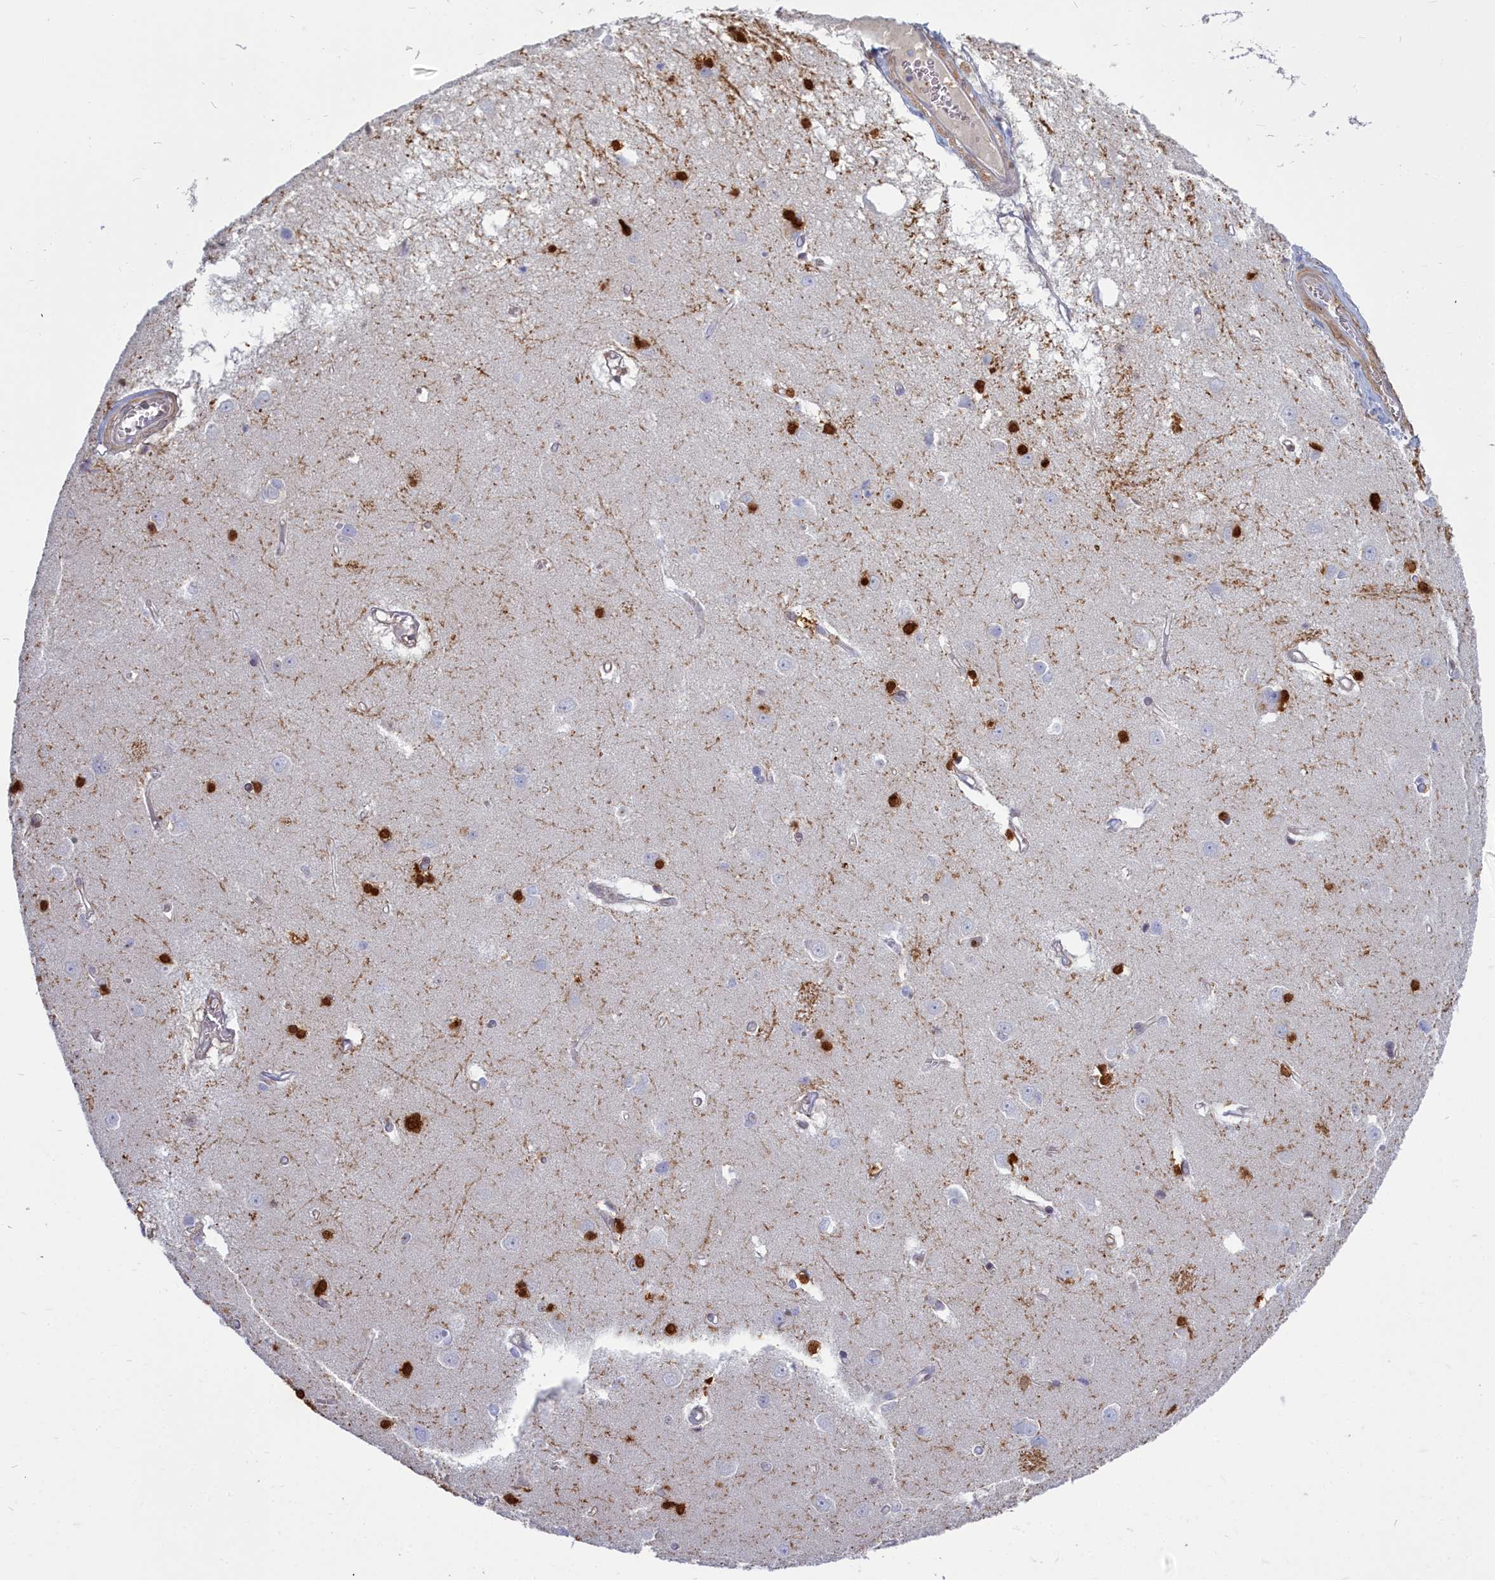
{"staining": {"intensity": "strong", "quantity": "25%-75%", "location": "cytoplasmic/membranous,nuclear"}, "tissue": "caudate", "cell_type": "Glial cells", "image_type": "normal", "snomed": [{"axis": "morphology", "description": "Normal tissue, NOS"}, {"axis": "topography", "description": "Lateral ventricle wall"}], "caption": "An immunohistochemistry photomicrograph of unremarkable tissue is shown. Protein staining in brown shows strong cytoplasmic/membranous,nuclear positivity in caudate within glial cells.", "gene": "PPP1R14A", "patient": {"sex": "male", "age": 37}}